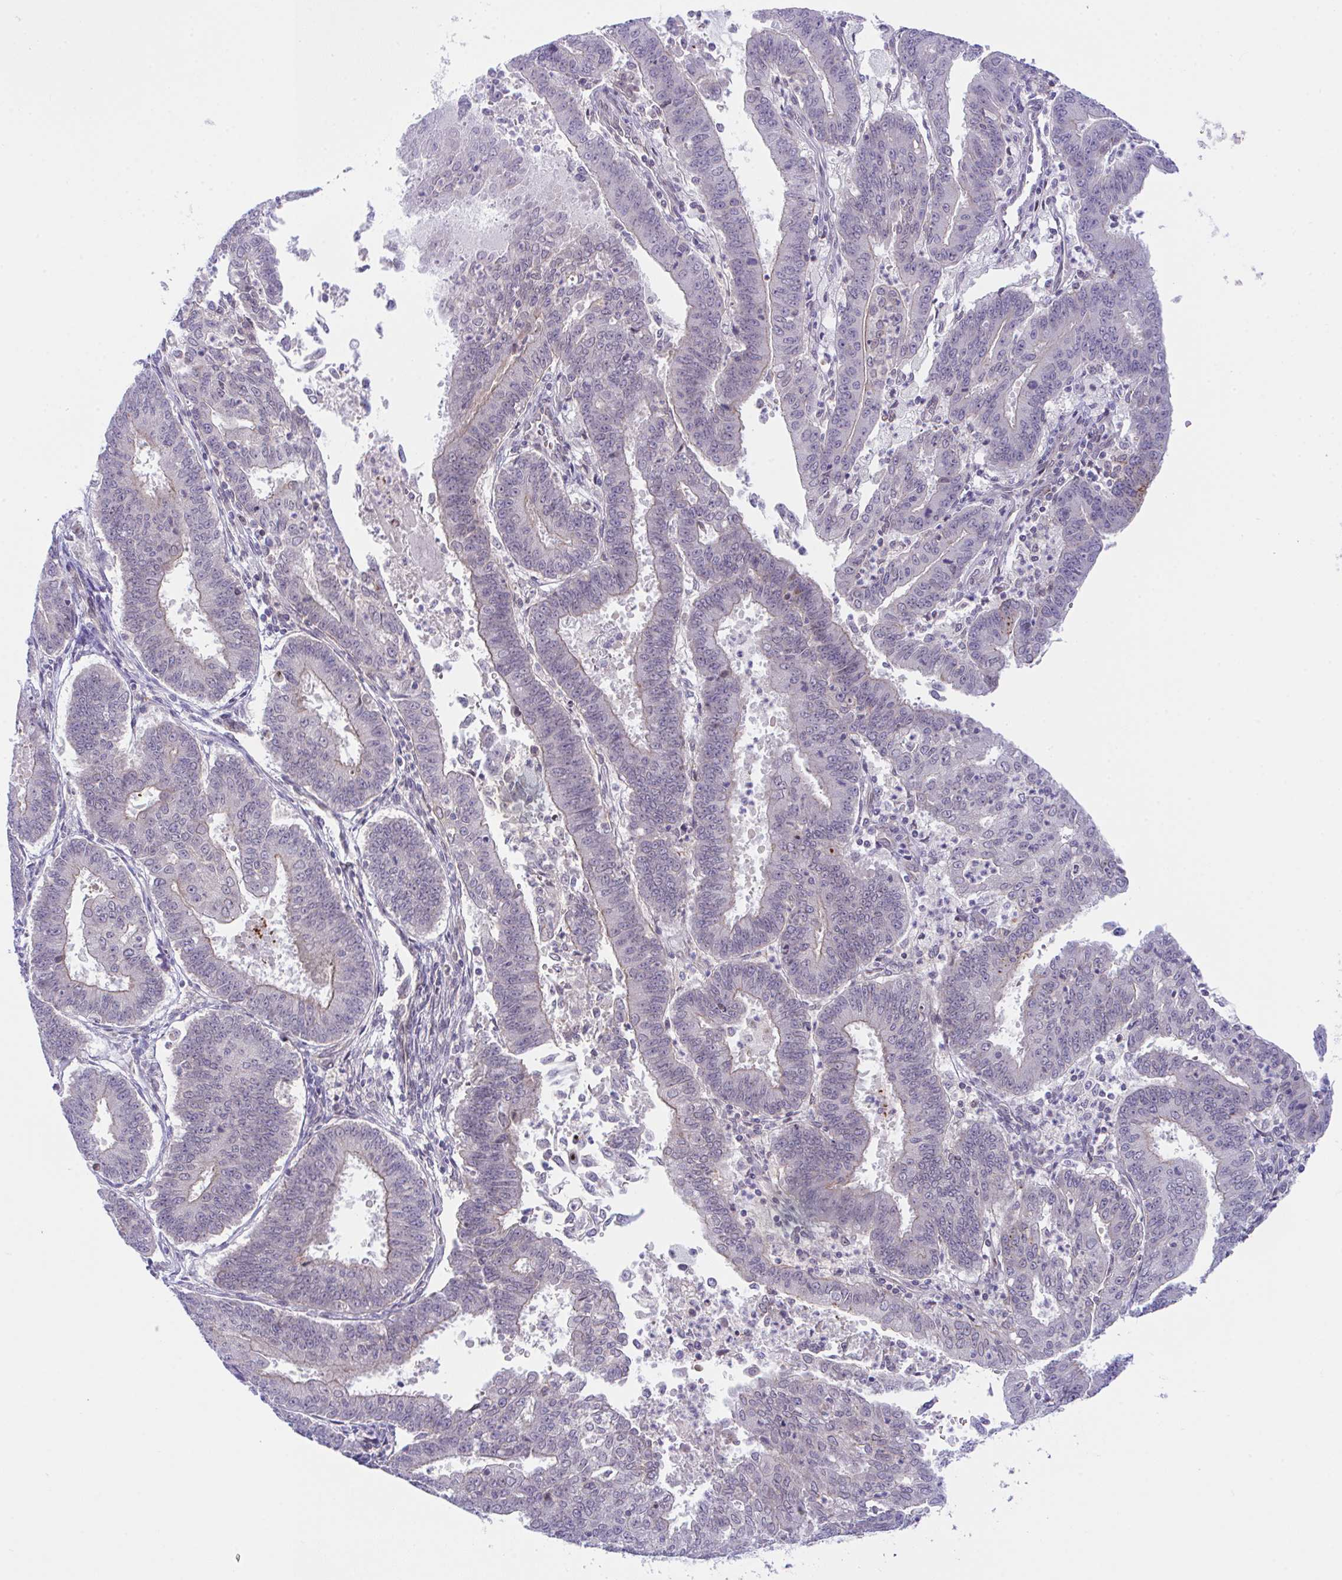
{"staining": {"intensity": "moderate", "quantity": "<25%", "location": "cytoplasmic/membranous"}, "tissue": "endometrial cancer", "cell_type": "Tumor cells", "image_type": "cancer", "snomed": [{"axis": "morphology", "description": "Adenocarcinoma, NOS"}, {"axis": "topography", "description": "Endometrium"}], "caption": "Immunohistochemistry photomicrograph of endometrial adenocarcinoma stained for a protein (brown), which demonstrates low levels of moderate cytoplasmic/membranous staining in approximately <25% of tumor cells.", "gene": "ZBED3", "patient": {"sex": "female", "age": 73}}